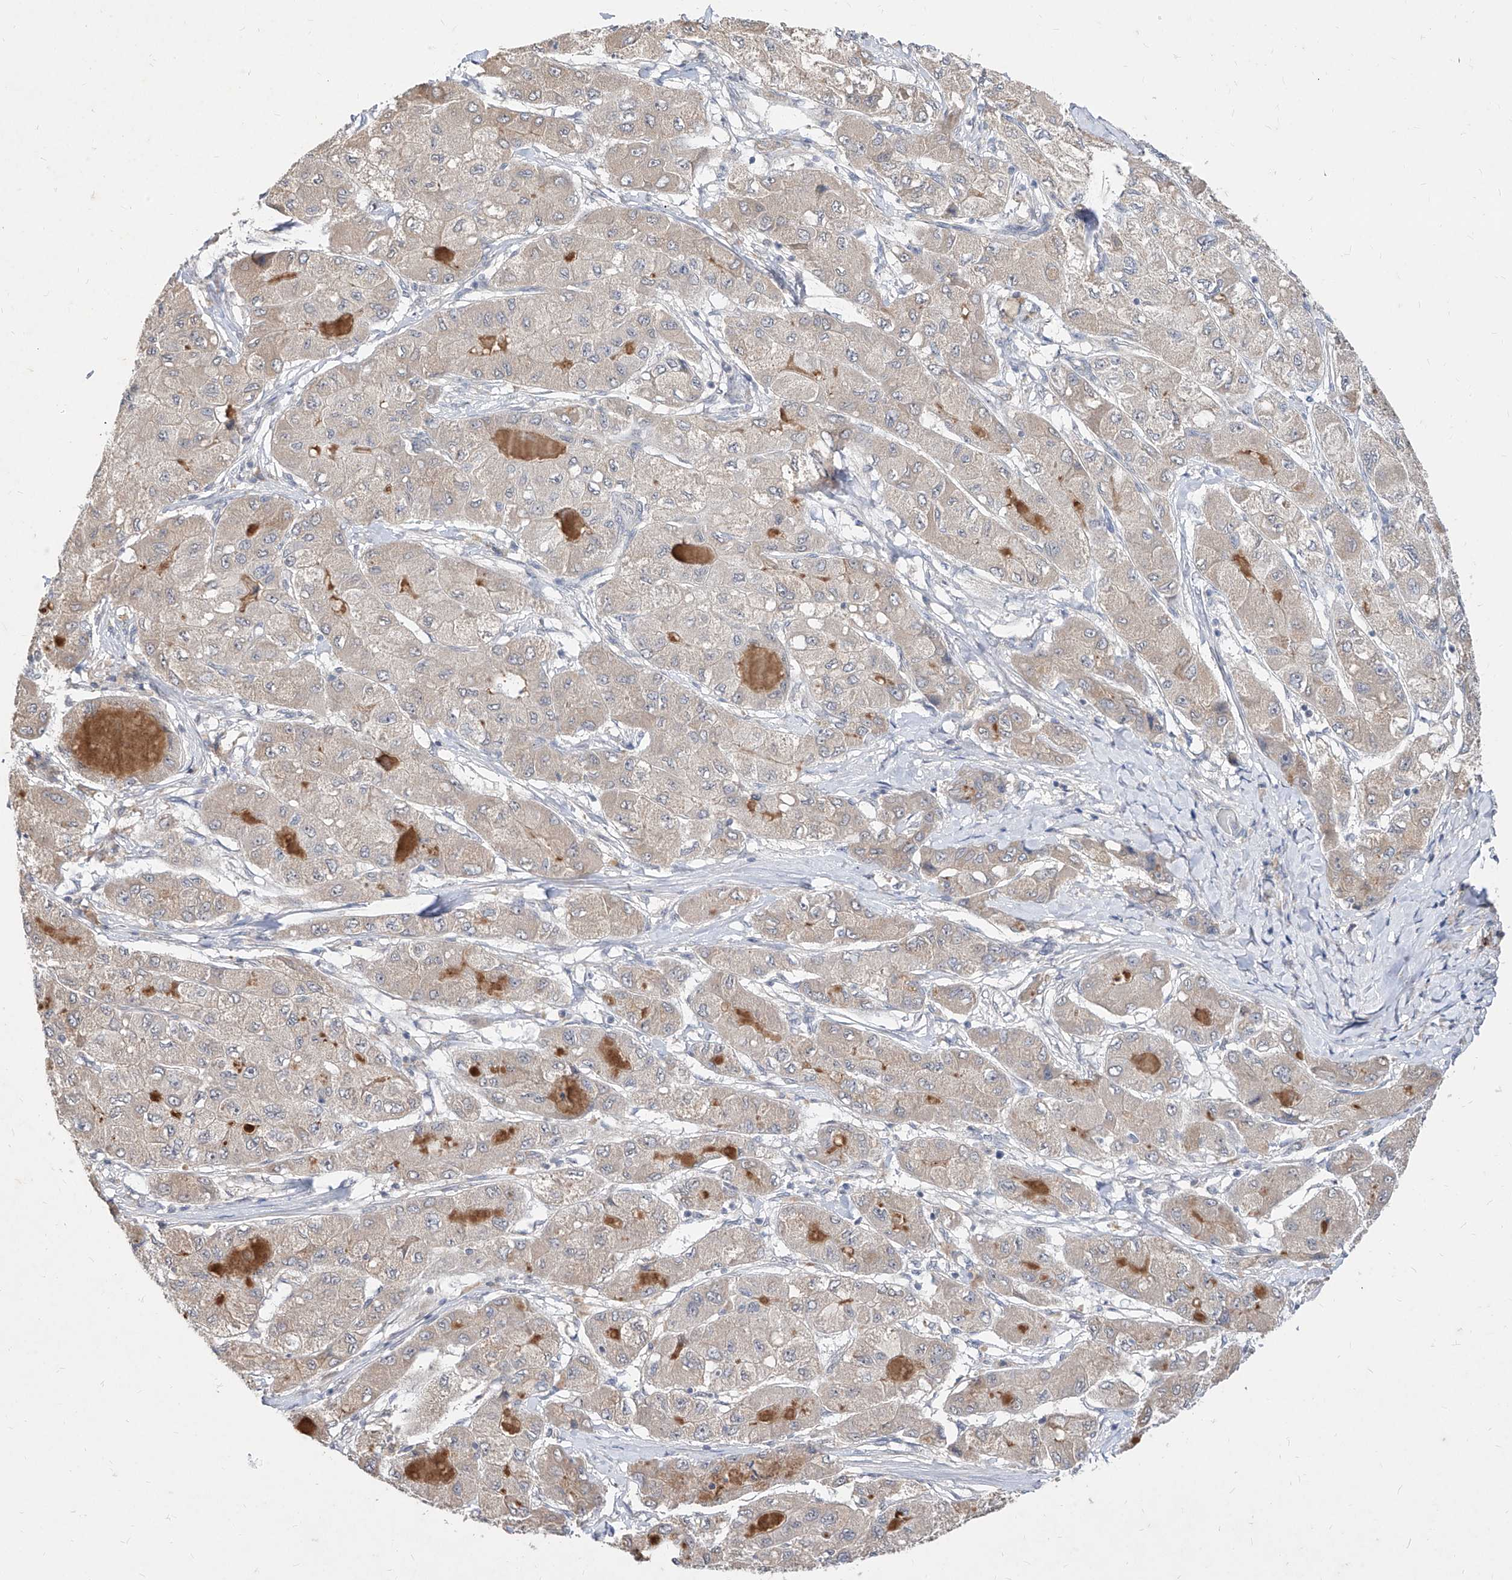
{"staining": {"intensity": "negative", "quantity": "none", "location": "none"}, "tissue": "liver cancer", "cell_type": "Tumor cells", "image_type": "cancer", "snomed": [{"axis": "morphology", "description": "Carcinoma, Hepatocellular, NOS"}, {"axis": "topography", "description": "Liver"}], "caption": "IHC of human liver cancer (hepatocellular carcinoma) displays no staining in tumor cells.", "gene": "C4A", "patient": {"sex": "male", "age": 80}}